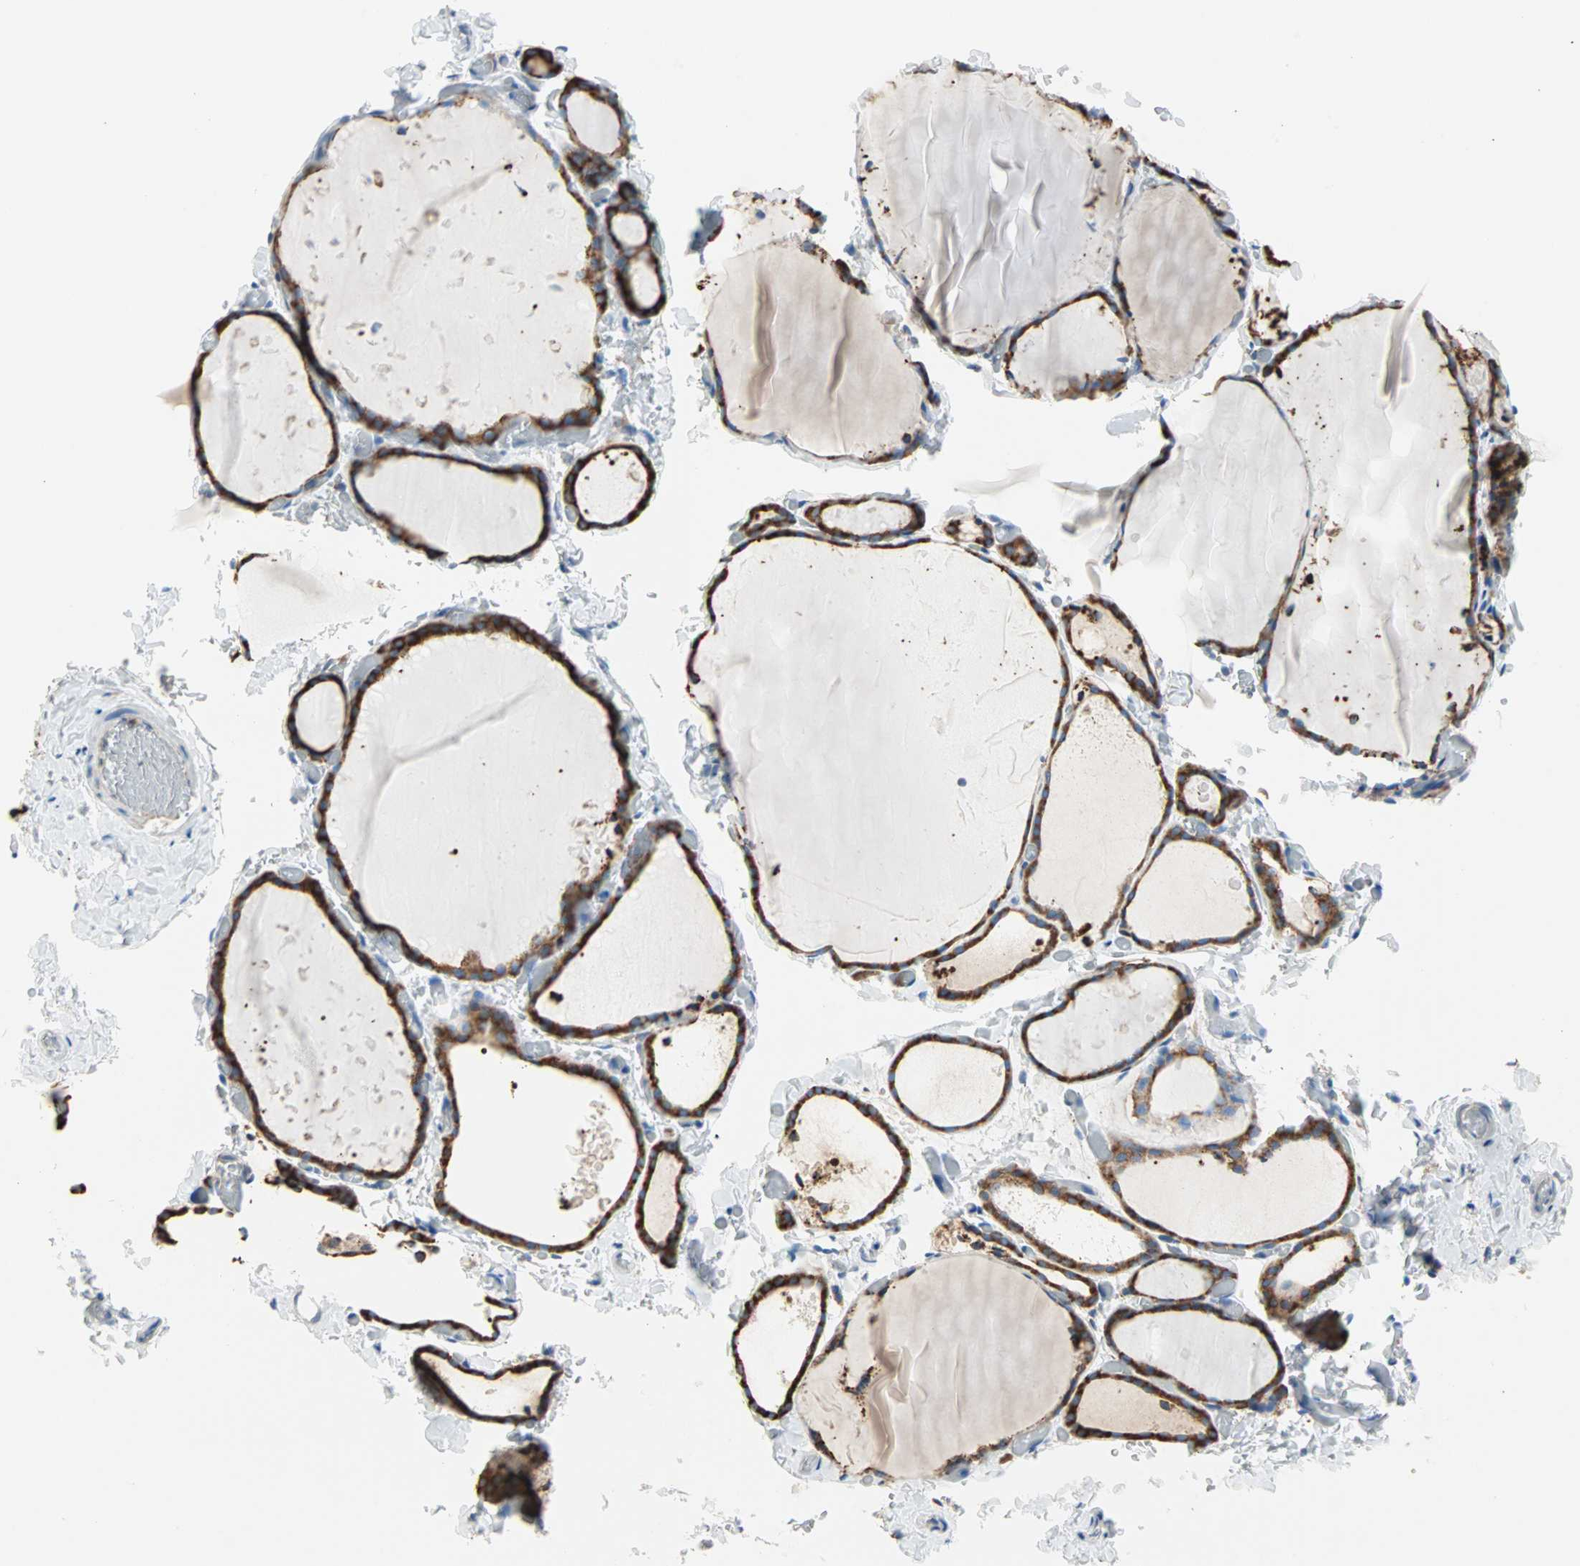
{"staining": {"intensity": "strong", "quantity": ">75%", "location": "cytoplasmic/membranous"}, "tissue": "thyroid gland", "cell_type": "Glandular cells", "image_type": "normal", "snomed": [{"axis": "morphology", "description": "Normal tissue, NOS"}, {"axis": "topography", "description": "Thyroid gland"}], "caption": "Benign thyroid gland reveals strong cytoplasmic/membranous positivity in approximately >75% of glandular cells The staining is performed using DAB brown chromogen to label protein expression. The nuclei are counter-stained blue using hematoxylin..", "gene": "PLCXD1", "patient": {"sex": "female", "age": 22}}